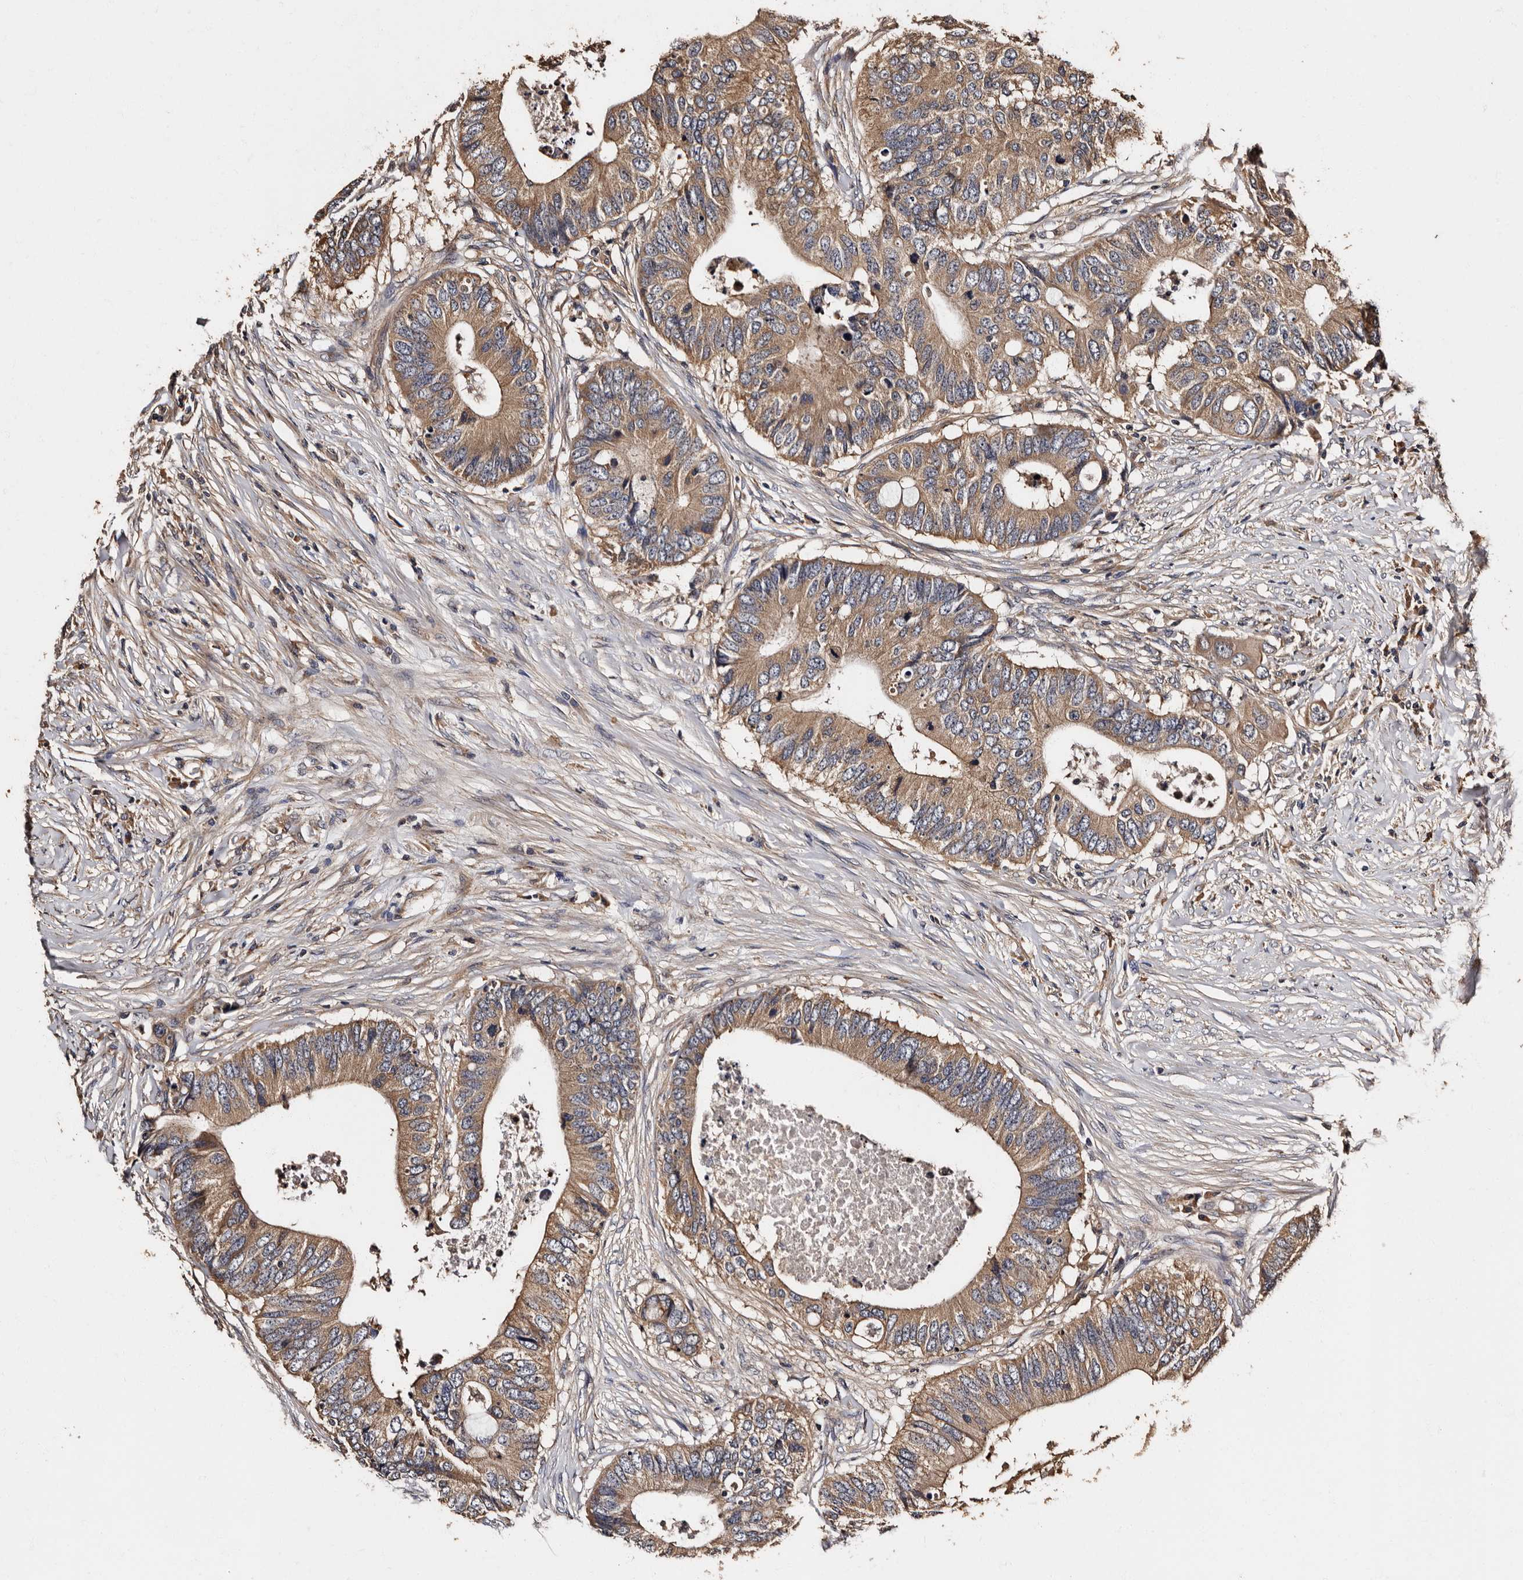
{"staining": {"intensity": "moderate", "quantity": ">75%", "location": "cytoplasmic/membranous"}, "tissue": "colorectal cancer", "cell_type": "Tumor cells", "image_type": "cancer", "snomed": [{"axis": "morphology", "description": "Adenocarcinoma, NOS"}, {"axis": "topography", "description": "Colon"}], "caption": "DAB immunohistochemical staining of human colorectal adenocarcinoma demonstrates moderate cytoplasmic/membranous protein positivity in about >75% of tumor cells.", "gene": "ADCK5", "patient": {"sex": "male", "age": 71}}